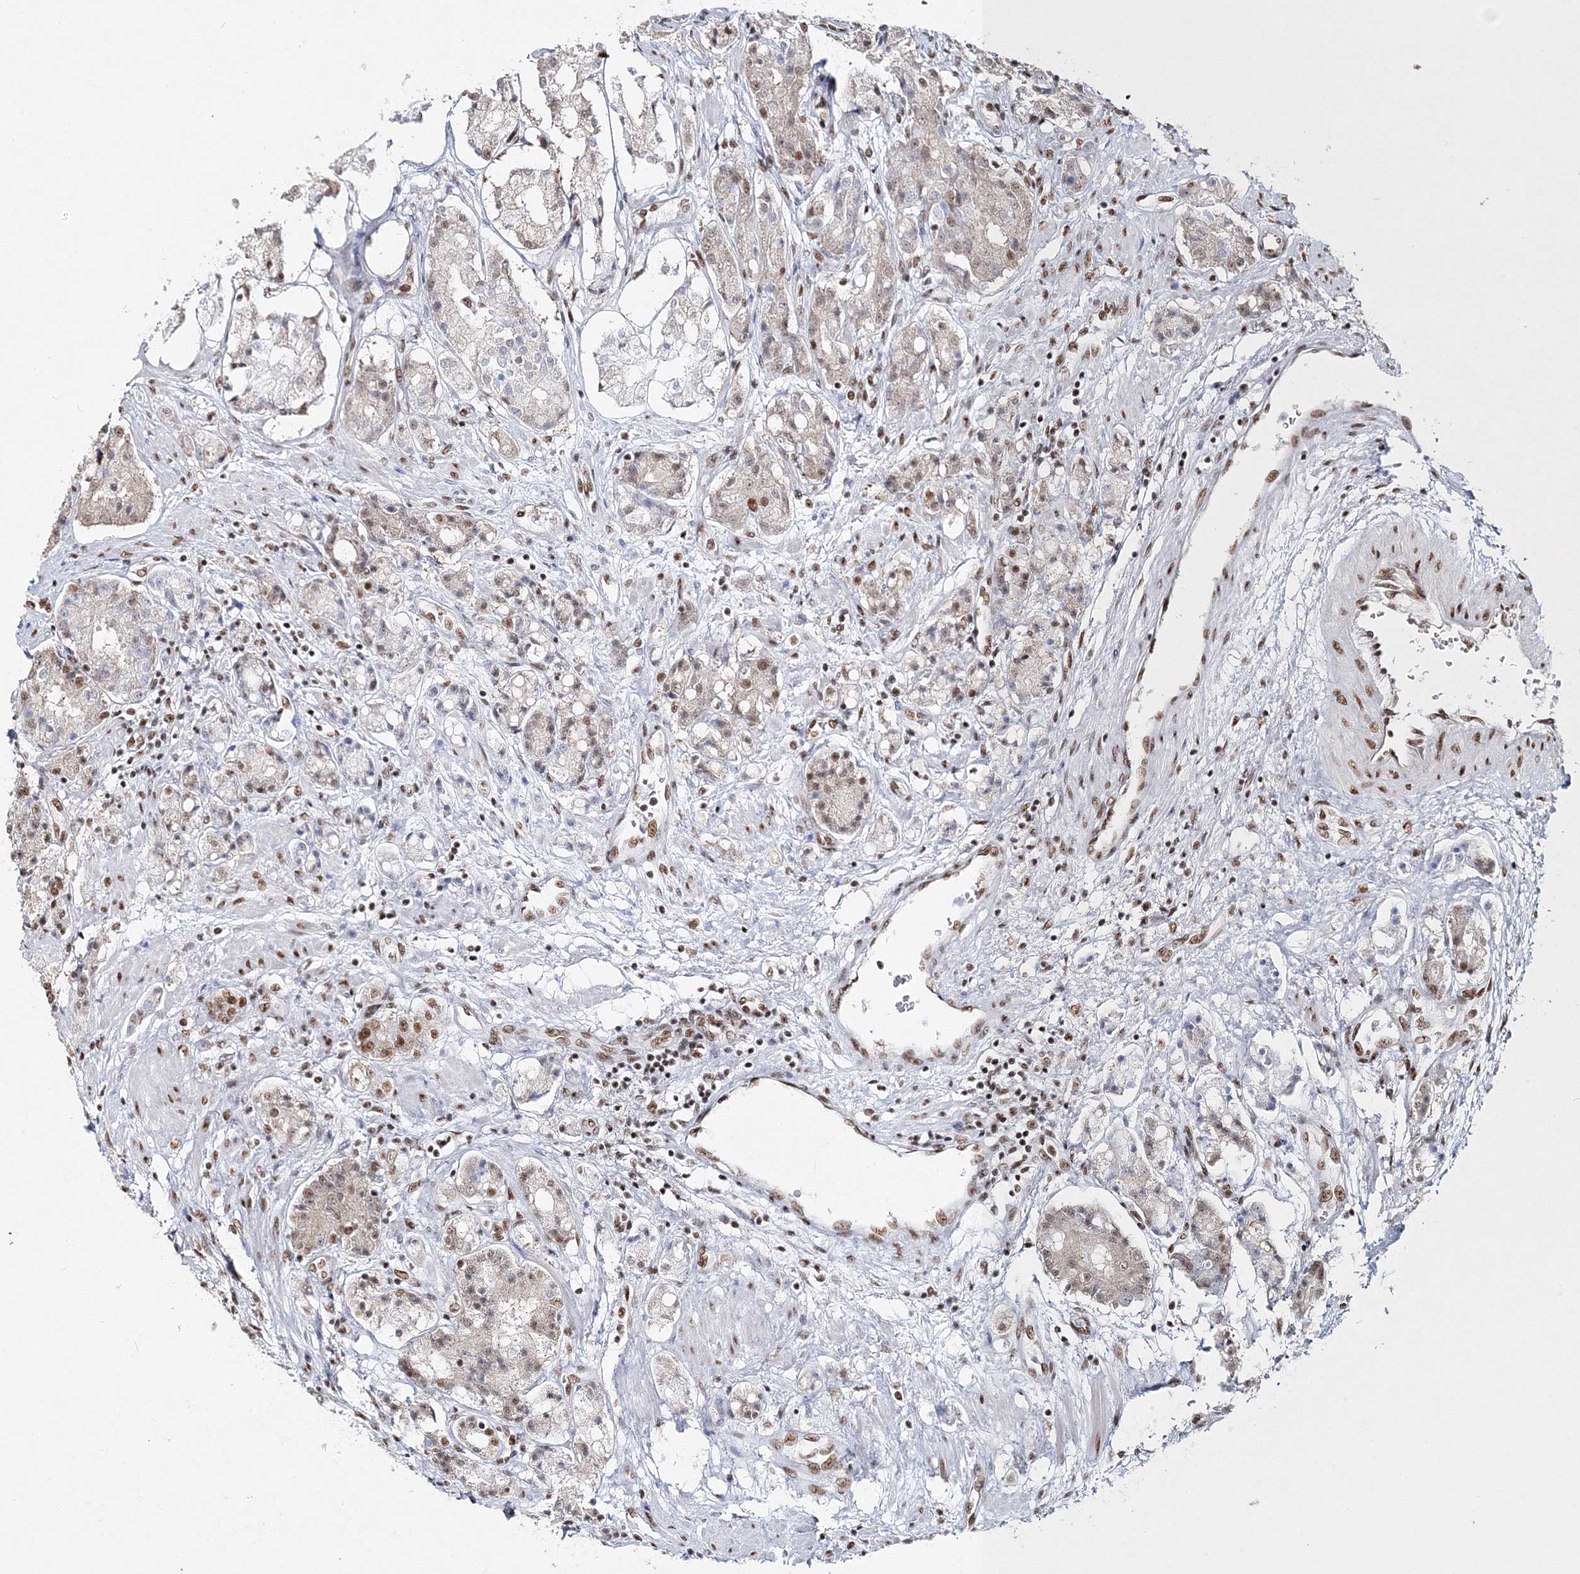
{"staining": {"intensity": "moderate", "quantity": "25%-75%", "location": "nuclear"}, "tissue": "prostate cancer", "cell_type": "Tumor cells", "image_type": "cancer", "snomed": [{"axis": "morphology", "description": "Adenocarcinoma, High grade"}, {"axis": "topography", "description": "Prostate"}], "caption": "Immunohistochemical staining of human prostate adenocarcinoma (high-grade) exhibits moderate nuclear protein expression in approximately 25%-75% of tumor cells. Immunohistochemistry (ihc) stains the protein of interest in brown and the nuclei are stained blue.", "gene": "QRICH1", "patient": {"sex": "male", "age": 60}}